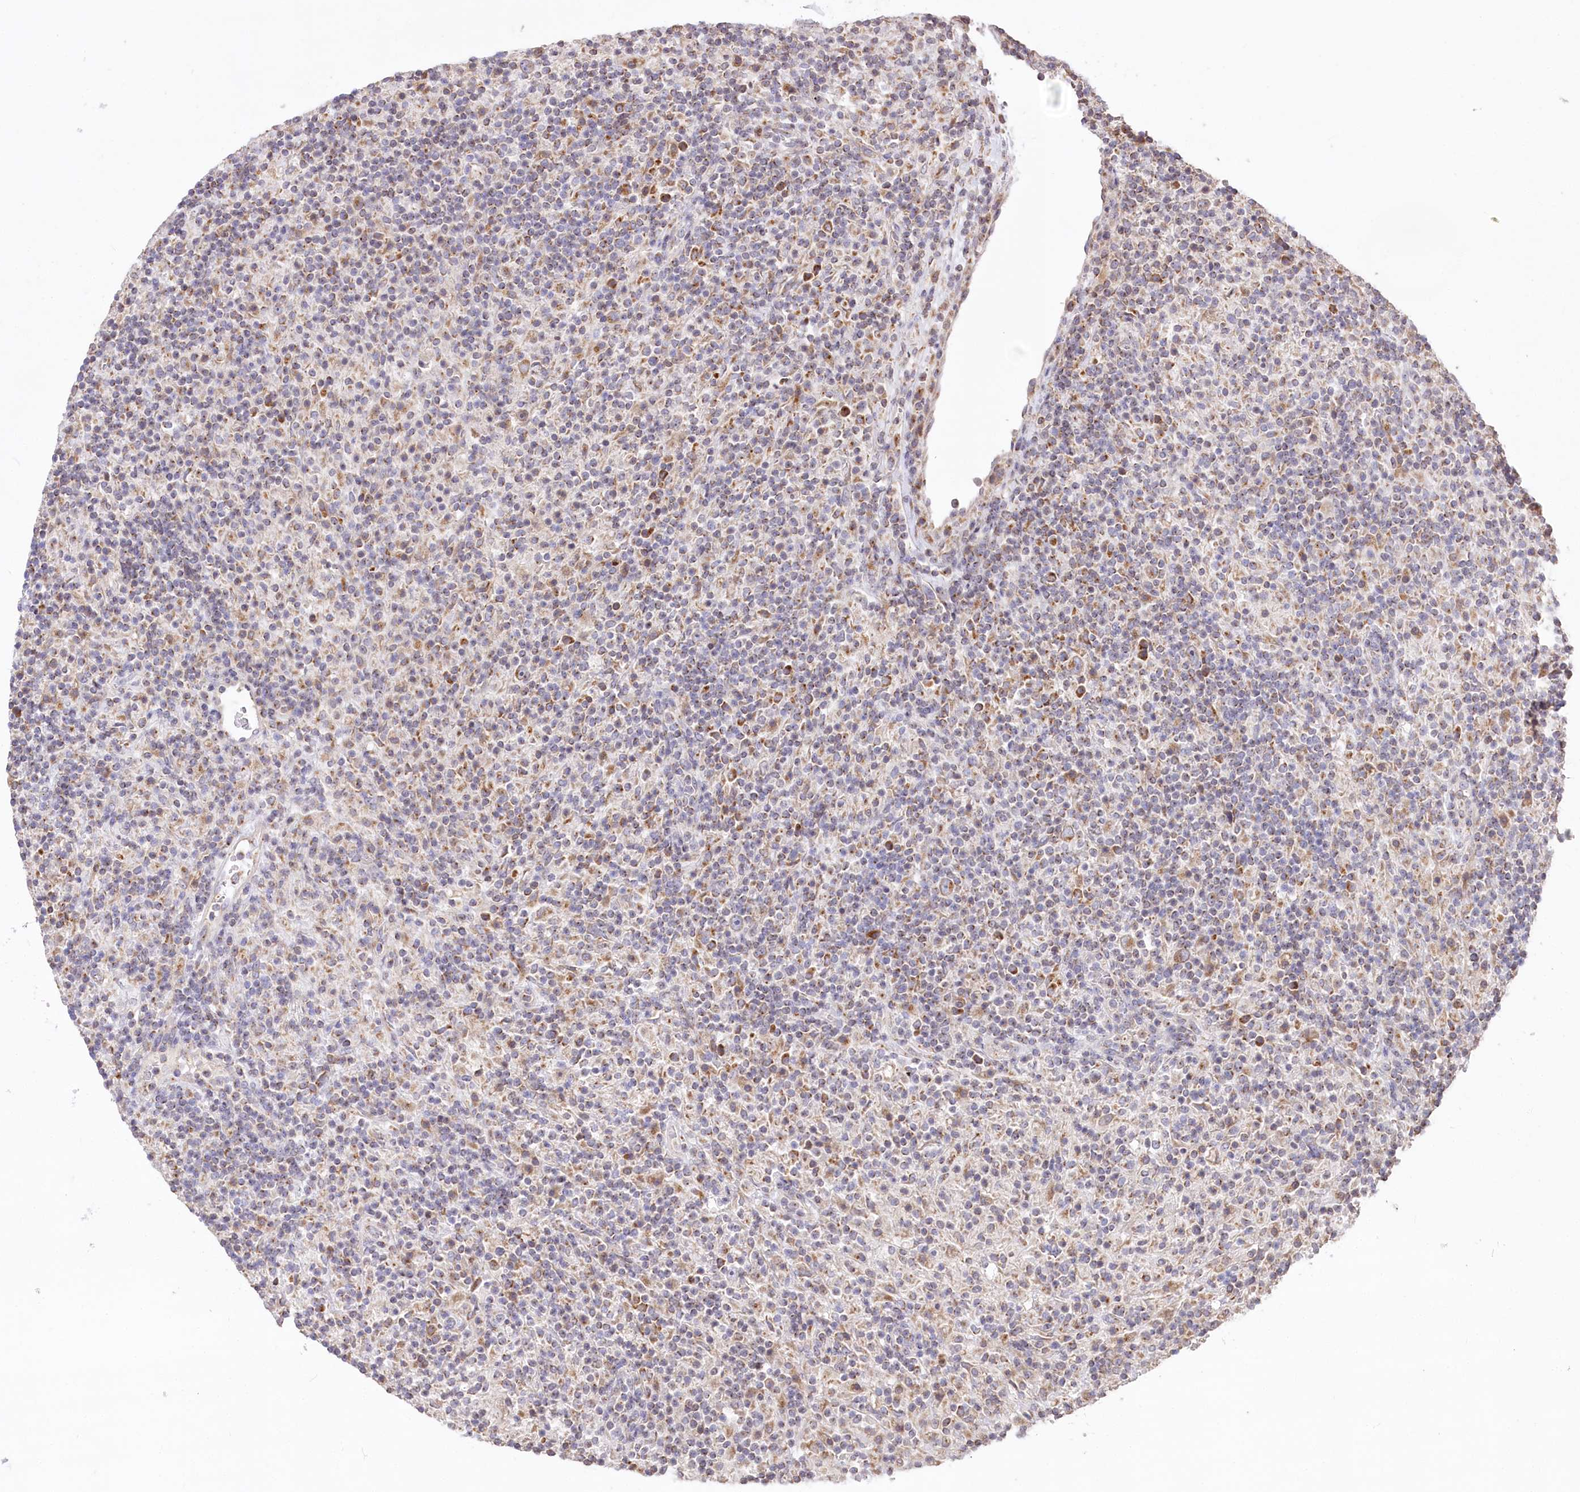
{"staining": {"intensity": "moderate", "quantity": "25%-75%", "location": "cytoplasmic/membranous"}, "tissue": "lymphoma", "cell_type": "Tumor cells", "image_type": "cancer", "snomed": [{"axis": "morphology", "description": "Hodgkin's disease, NOS"}, {"axis": "topography", "description": "Lymph node"}], "caption": "Immunohistochemistry micrograph of neoplastic tissue: Hodgkin's disease stained using immunohistochemistry (IHC) demonstrates medium levels of moderate protein expression localized specifically in the cytoplasmic/membranous of tumor cells, appearing as a cytoplasmic/membranous brown color.", "gene": "STT3B", "patient": {"sex": "male", "age": 70}}